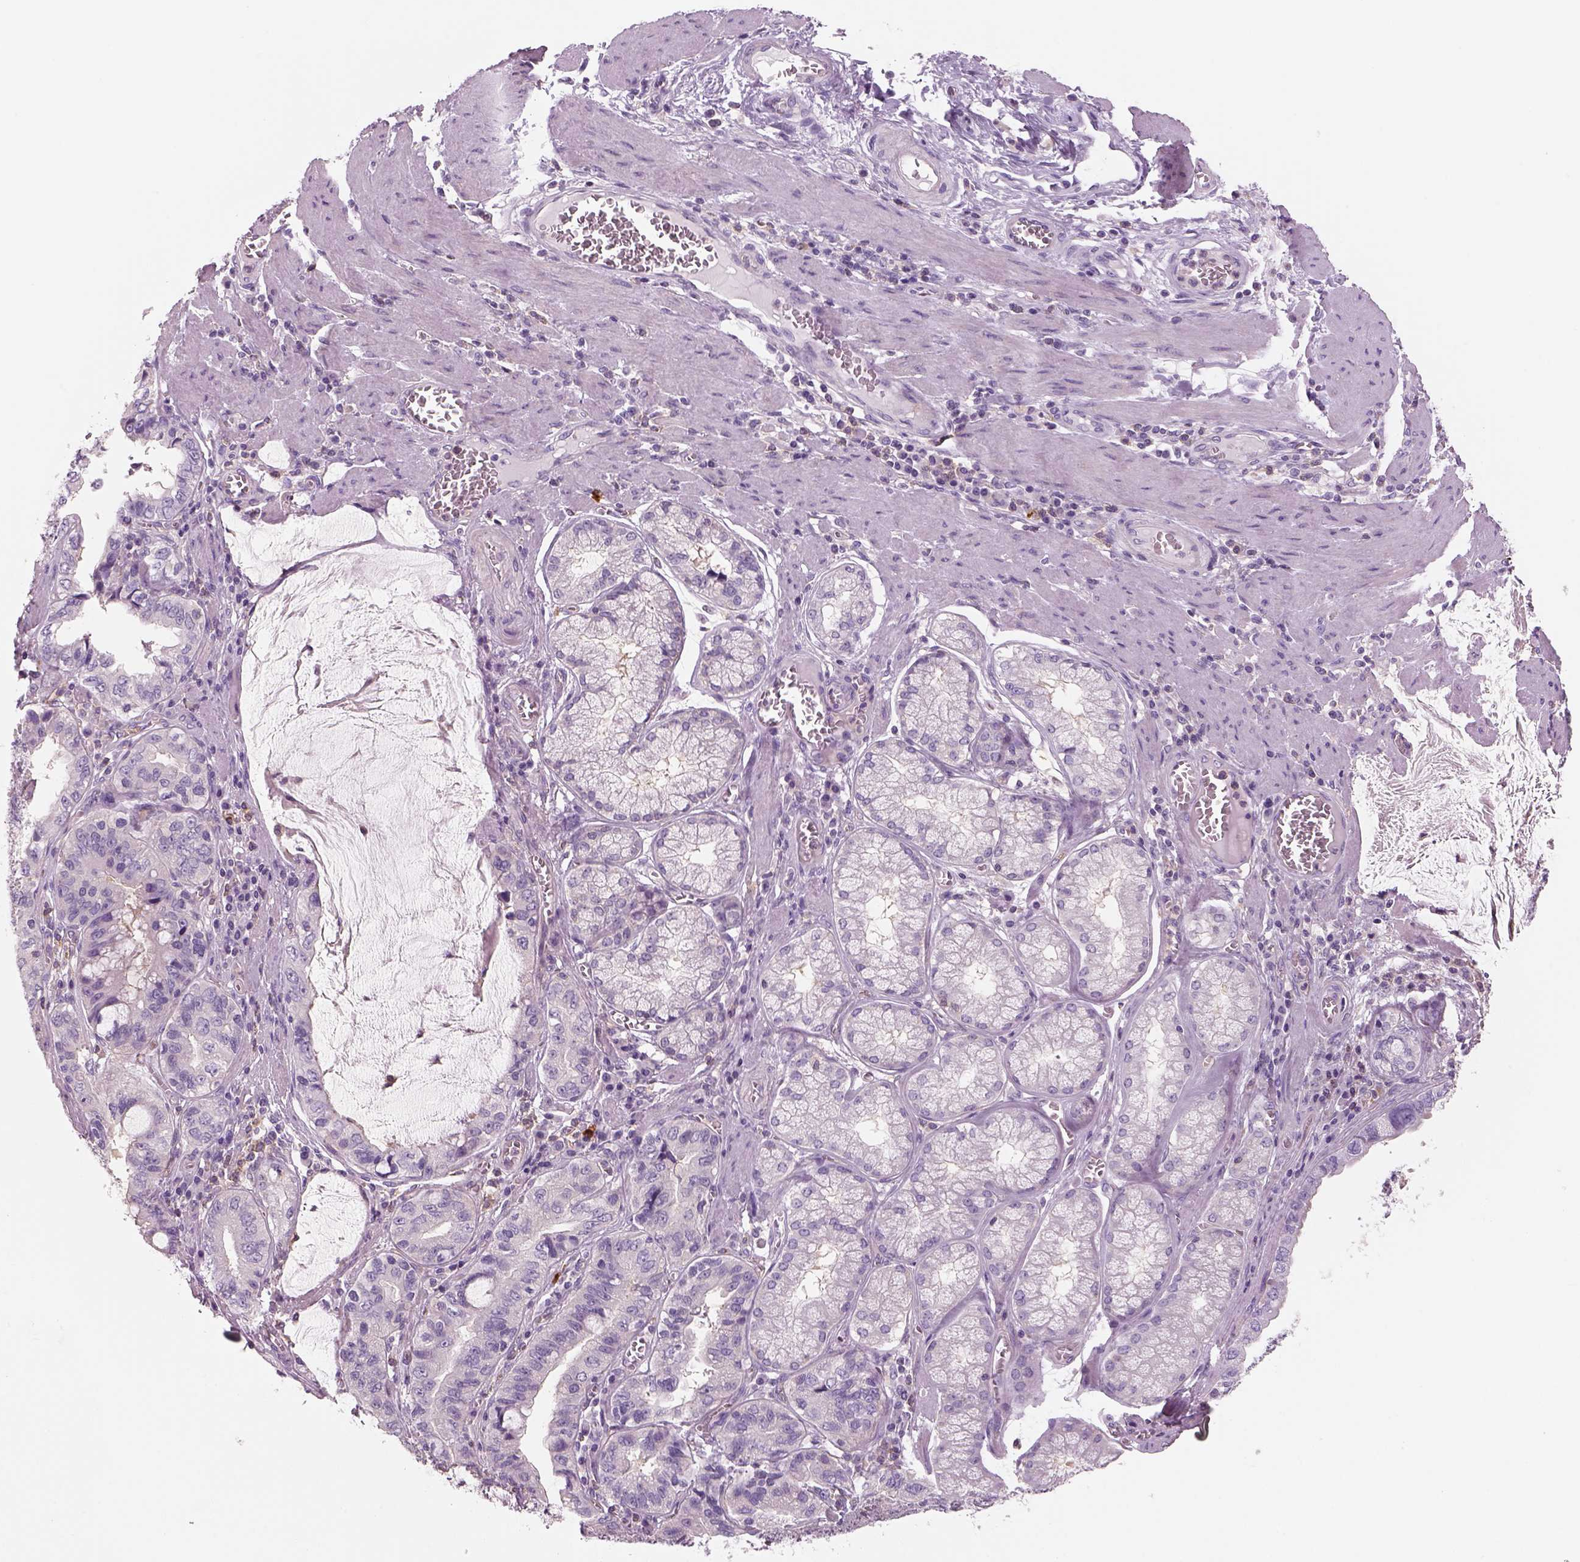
{"staining": {"intensity": "negative", "quantity": "none", "location": "none"}, "tissue": "stomach cancer", "cell_type": "Tumor cells", "image_type": "cancer", "snomed": [{"axis": "morphology", "description": "Adenocarcinoma, NOS"}, {"axis": "topography", "description": "Stomach, lower"}], "caption": "An immunohistochemistry histopathology image of stomach adenocarcinoma is shown. There is no staining in tumor cells of stomach adenocarcinoma.", "gene": "SLC1A7", "patient": {"sex": "female", "age": 76}}